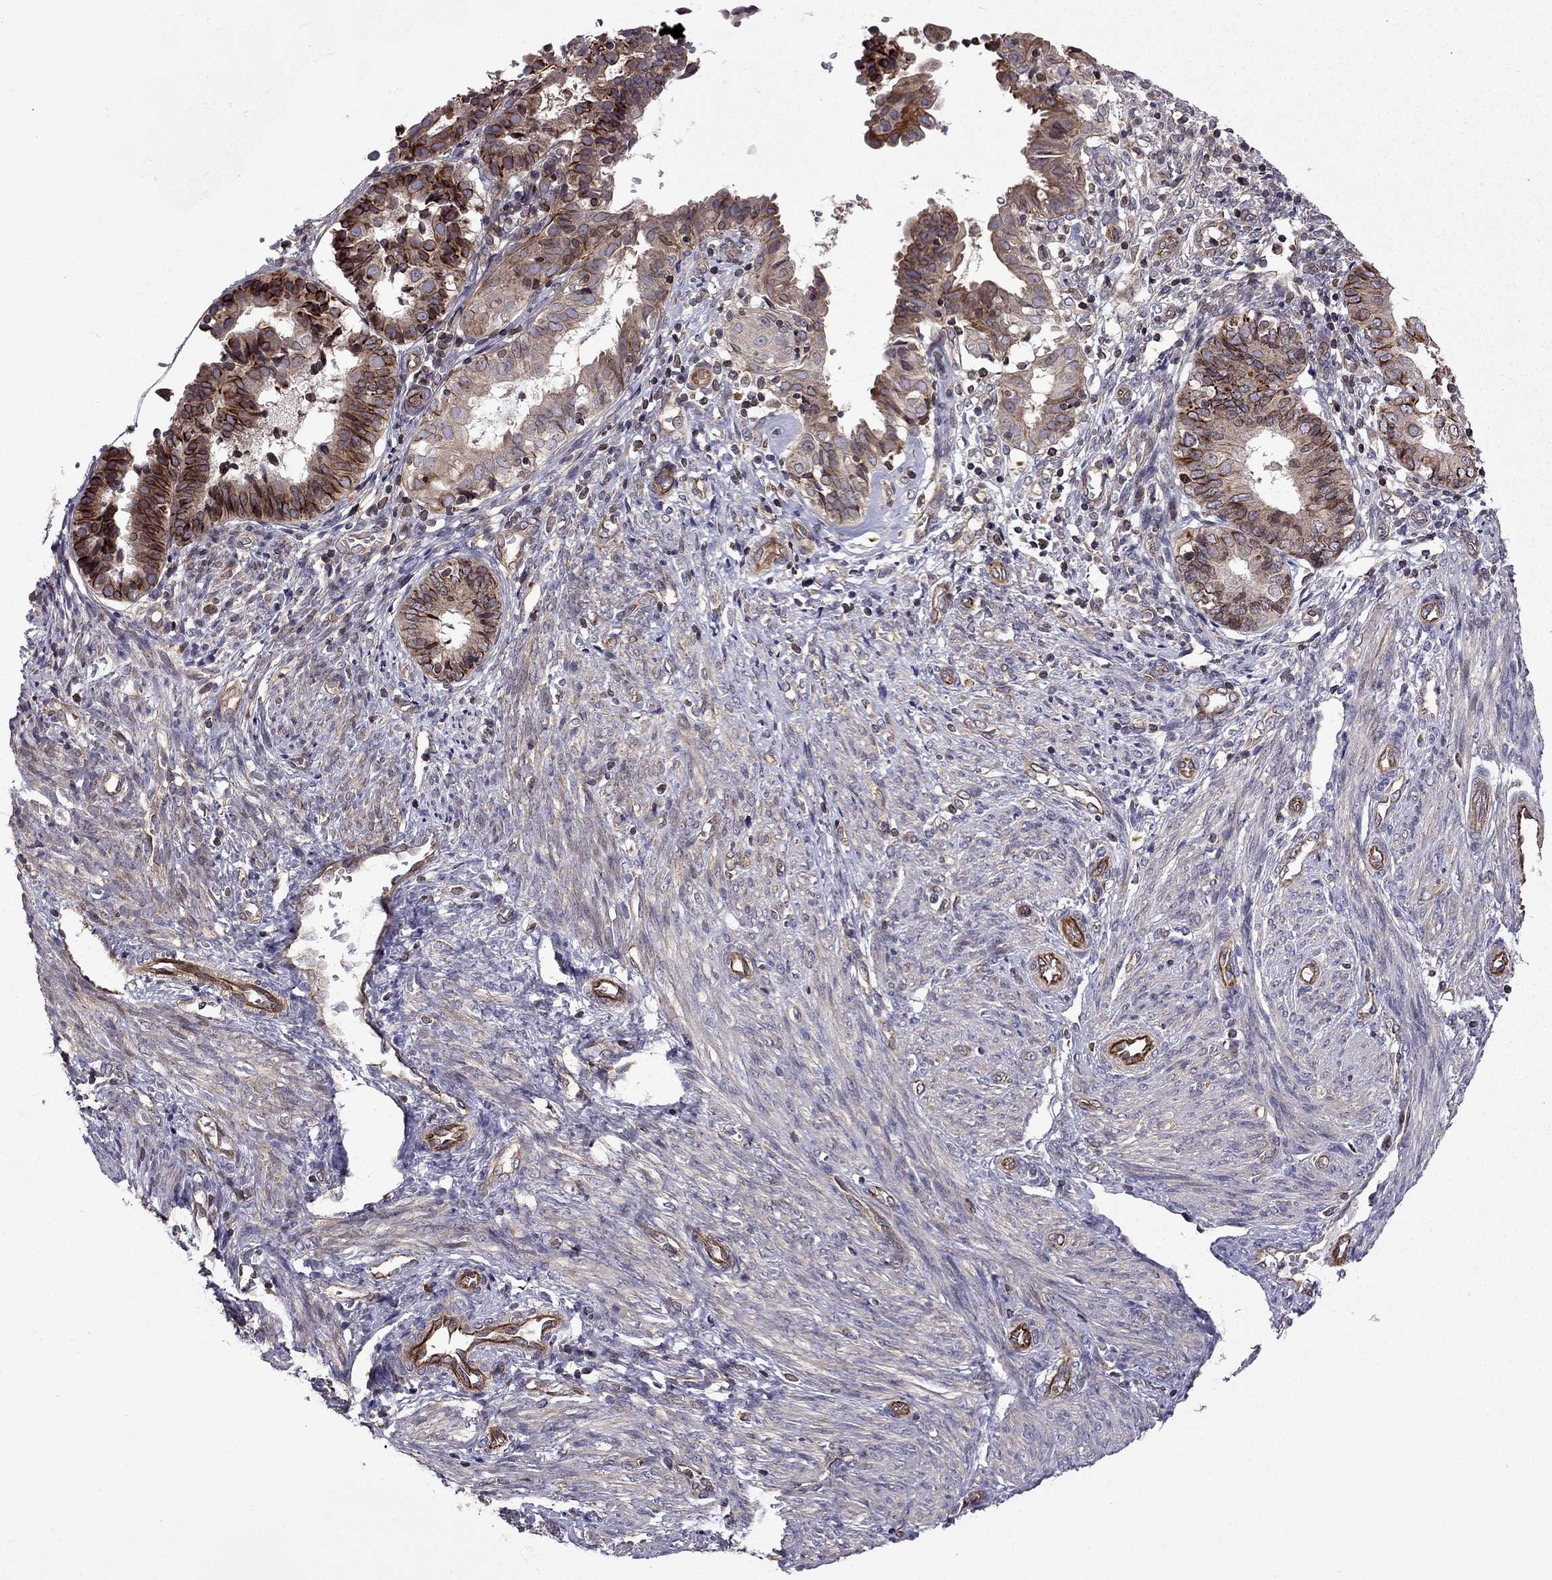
{"staining": {"intensity": "strong", "quantity": "<25%", "location": "nuclear"}, "tissue": "endometrial cancer", "cell_type": "Tumor cells", "image_type": "cancer", "snomed": [{"axis": "morphology", "description": "Adenocarcinoma, NOS"}, {"axis": "topography", "description": "Endometrium"}], "caption": "Tumor cells display medium levels of strong nuclear positivity in about <25% of cells in human adenocarcinoma (endometrial).", "gene": "CDC42BPA", "patient": {"sex": "female", "age": 68}}